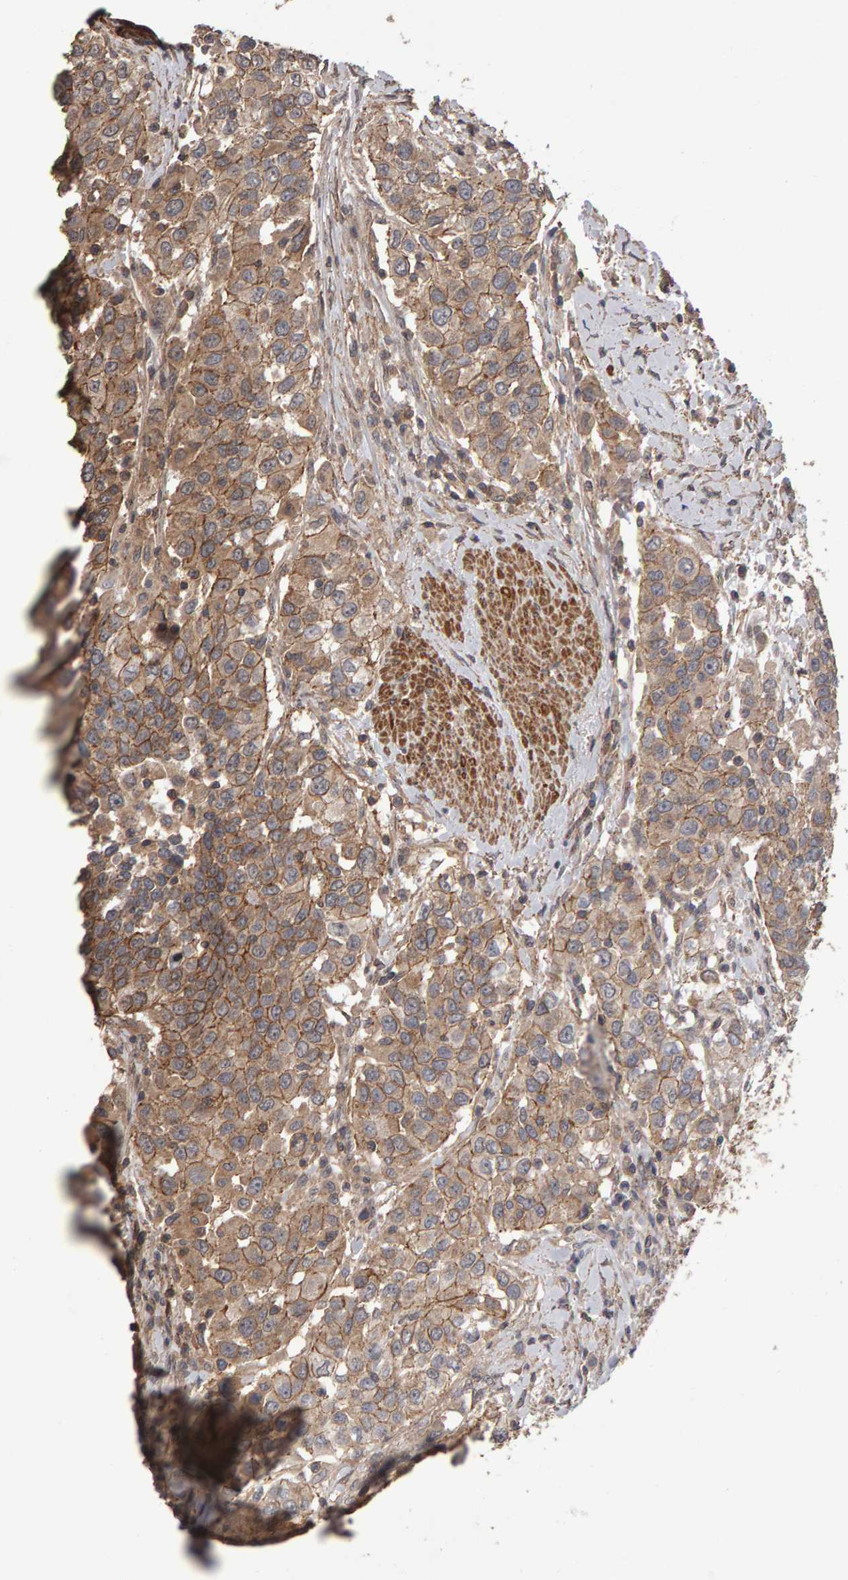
{"staining": {"intensity": "moderate", "quantity": ">75%", "location": "cytoplasmic/membranous"}, "tissue": "urothelial cancer", "cell_type": "Tumor cells", "image_type": "cancer", "snomed": [{"axis": "morphology", "description": "Urothelial carcinoma, High grade"}, {"axis": "topography", "description": "Urinary bladder"}], "caption": "Tumor cells show moderate cytoplasmic/membranous expression in approximately >75% of cells in urothelial cancer.", "gene": "SCRIB", "patient": {"sex": "female", "age": 80}}